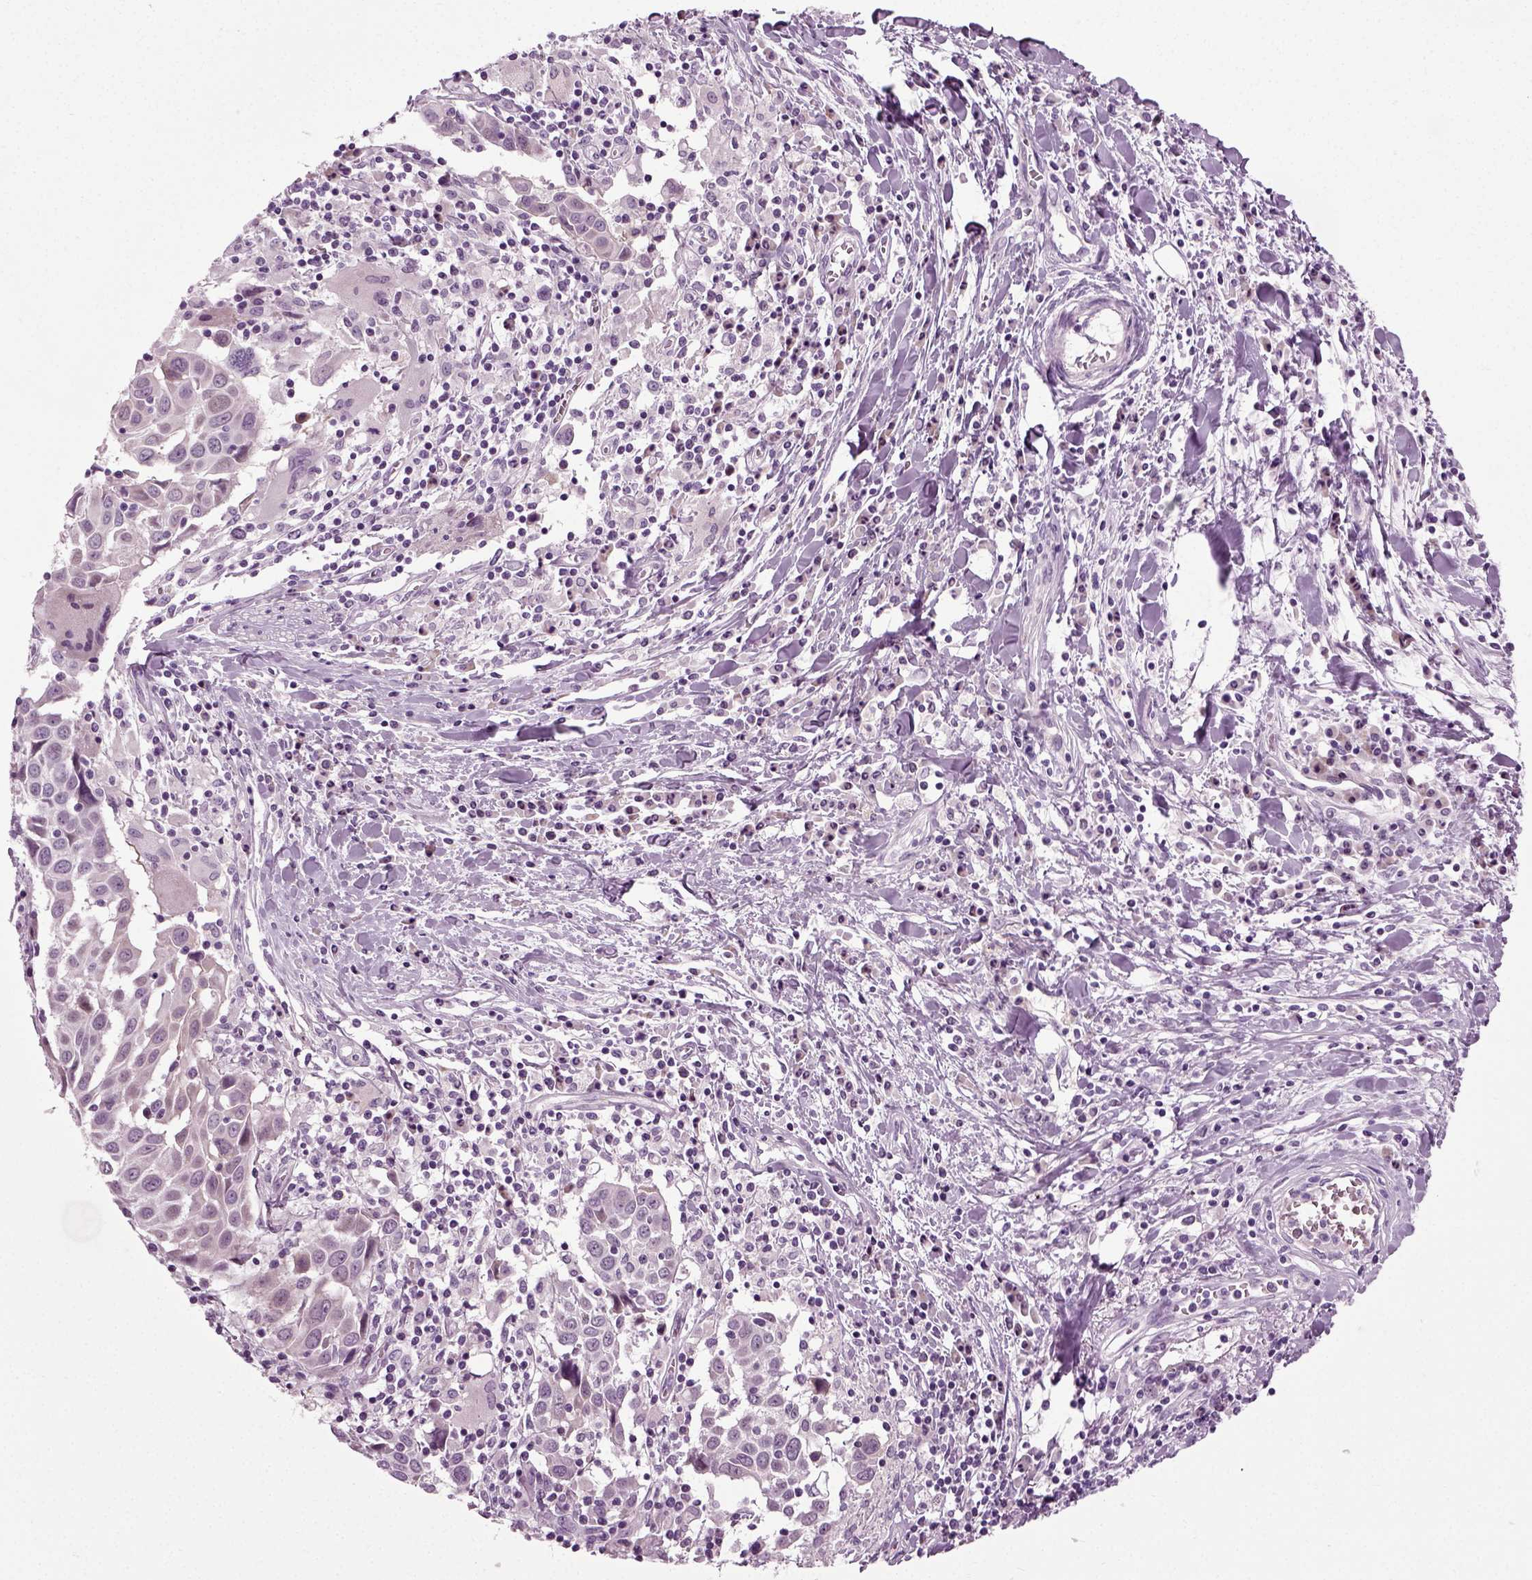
{"staining": {"intensity": "negative", "quantity": "none", "location": "none"}, "tissue": "lung cancer", "cell_type": "Tumor cells", "image_type": "cancer", "snomed": [{"axis": "morphology", "description": "Squamous cell carcinoma, NOS"}, {"axis": "topography", "description": "Lung"}], "caption": "The photomicrograph exhibits no staining of tumor cells in squamous cell carcinoma (lung). Nuclei are stained in blue.", "gene": "SCG5", "patient": {"sex": "male", "age": 57}}